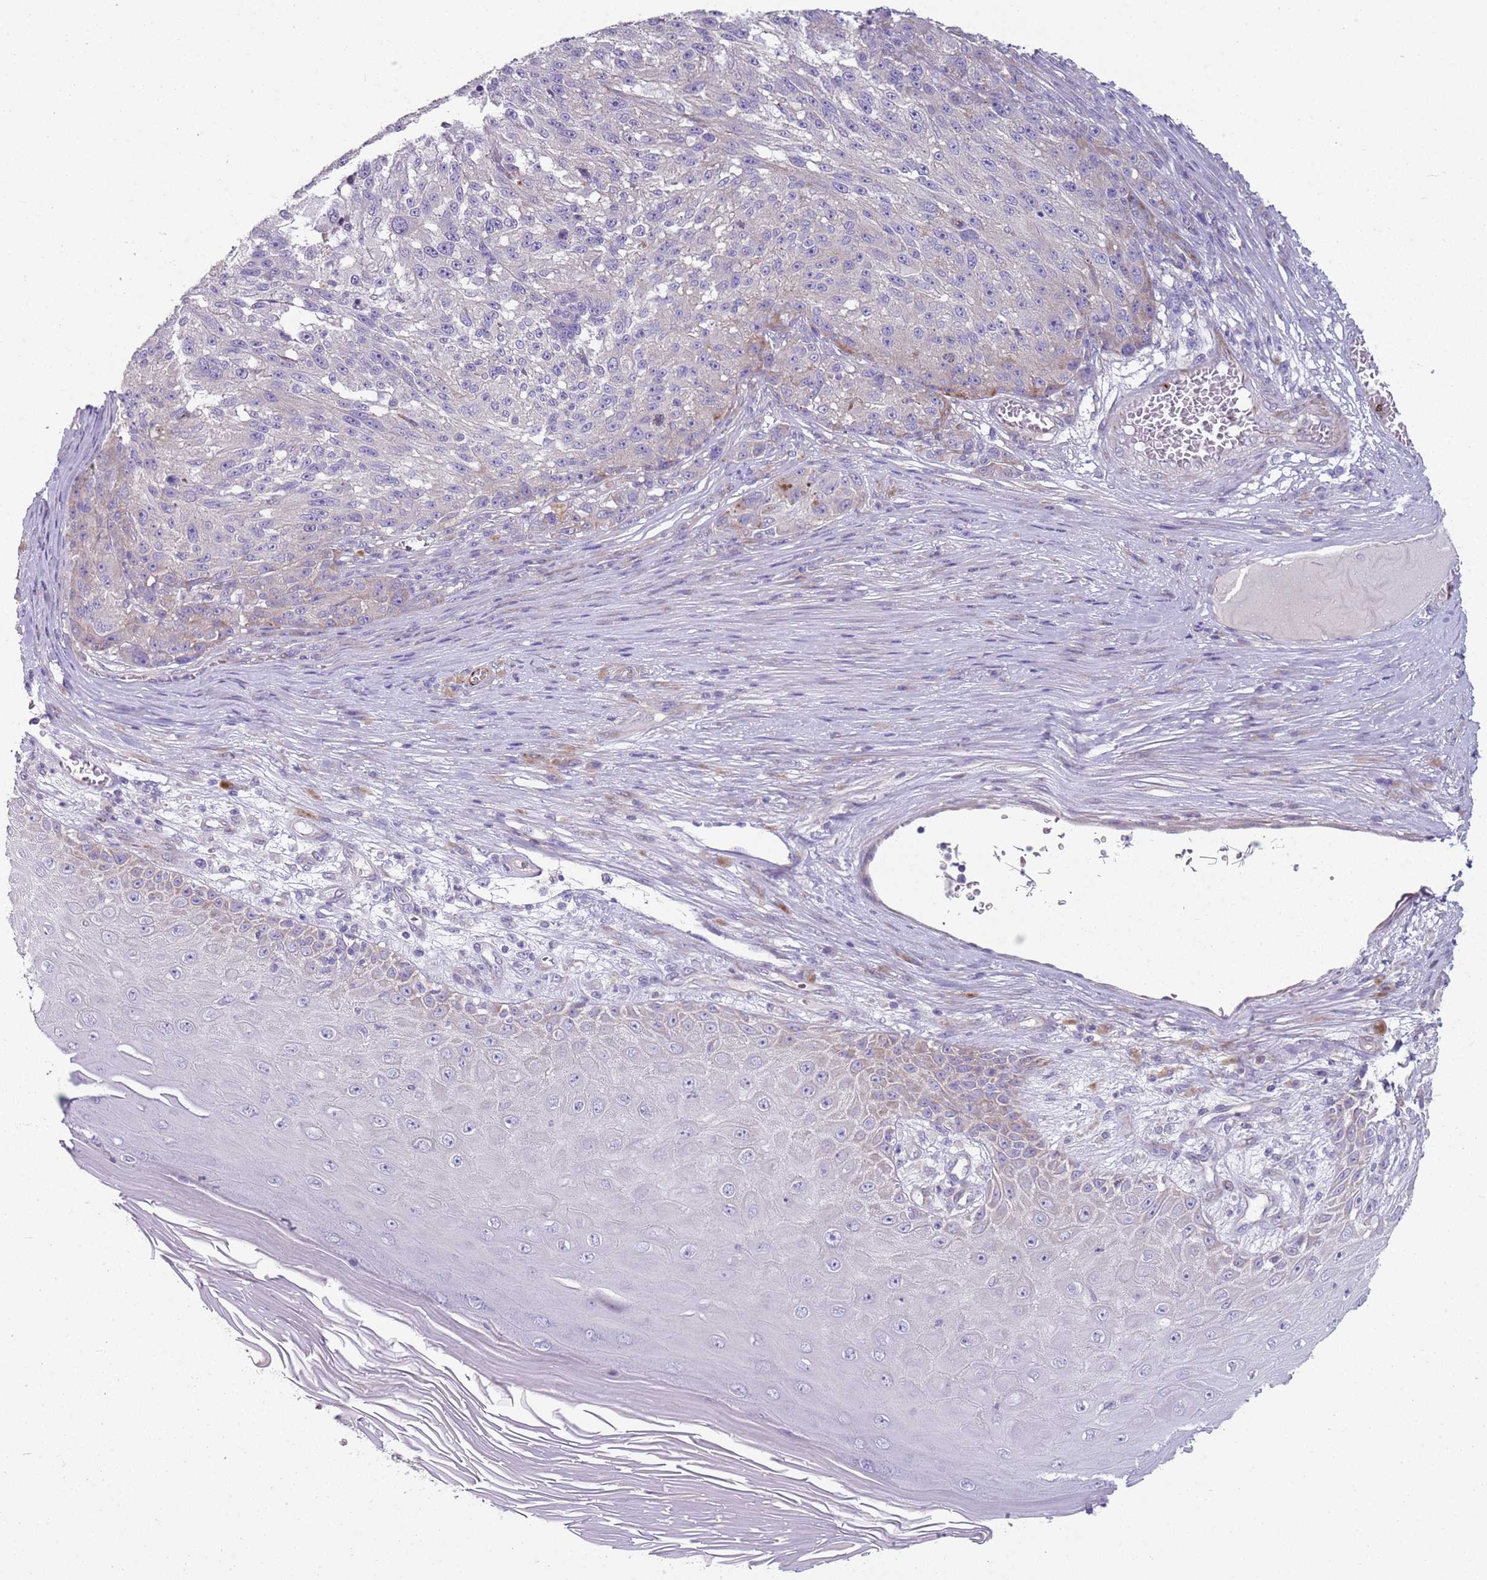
{"staining": {"intensity": "negative", "quantity": "none", "location": "none"}, "tissue": "melanoma", "cell_type": "Tumor cells", "image_type": "cancer", "snomed": [{"axis": "morphology", "description": "Malignant melanoma, NOS"}, {"axis": "topography", "description": "Skin"}], "caption": "A photomicrograph of melanoma stained for a protein demonstrates no brown staining in tumor cells.", "gene": "ZNF583", "patient": {"sex": "male", "age": 53}}